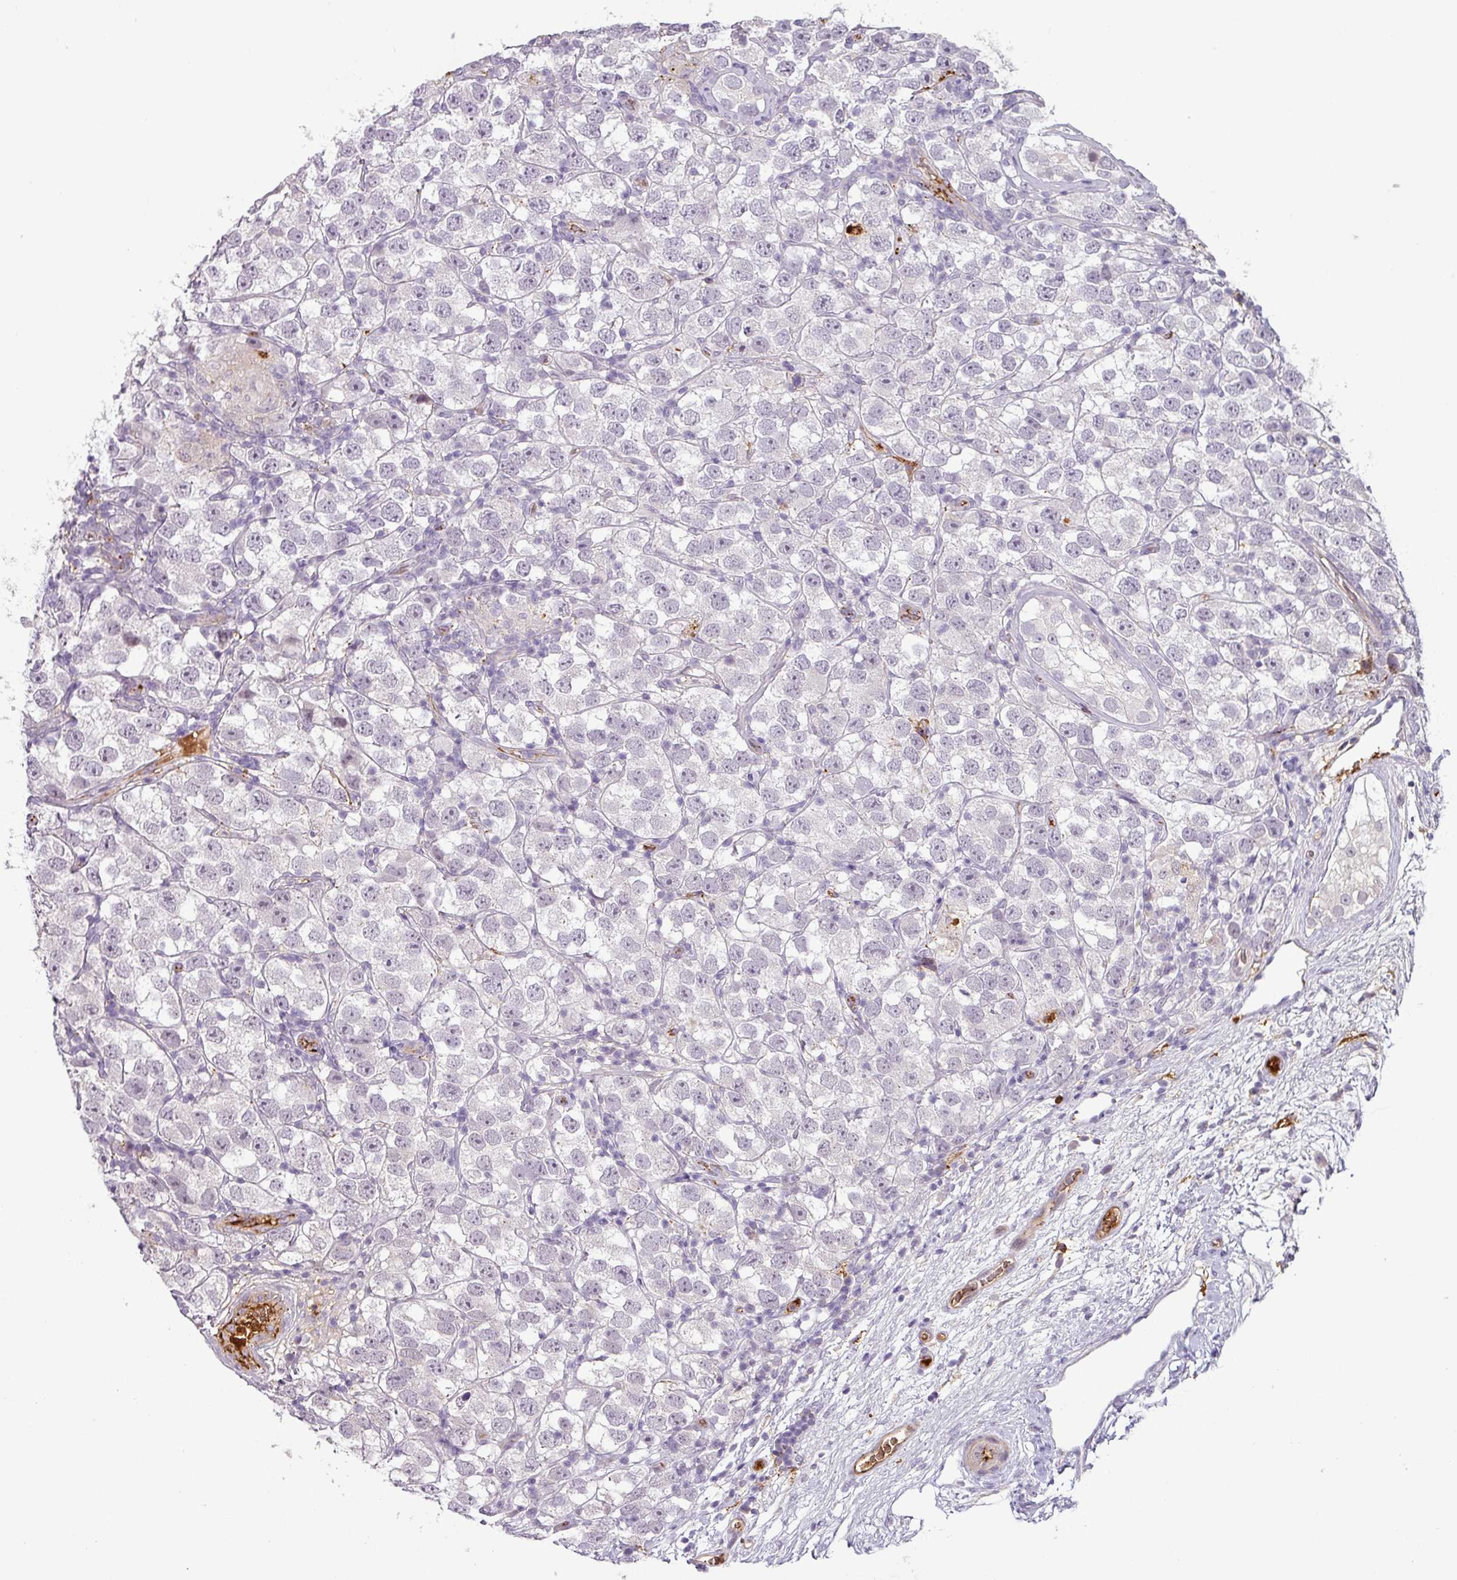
{"staining": {"intensity": "negative", "quantity": "none", "location": "none"}, "tissue": "testis cancer", "cell_type": "Tumor cells", "image_type": "cancer", "snomed": [{"axis": "morphology", "description": "Seminoma, NOS"}, {"axis": "topography", "description": "Testis"}], "caption": "This is an IHC image of human seminoma (testis). There is no expression in tumor cells.", "gene": "APOC1", "patient": {"sex": "male", "age": 26}}